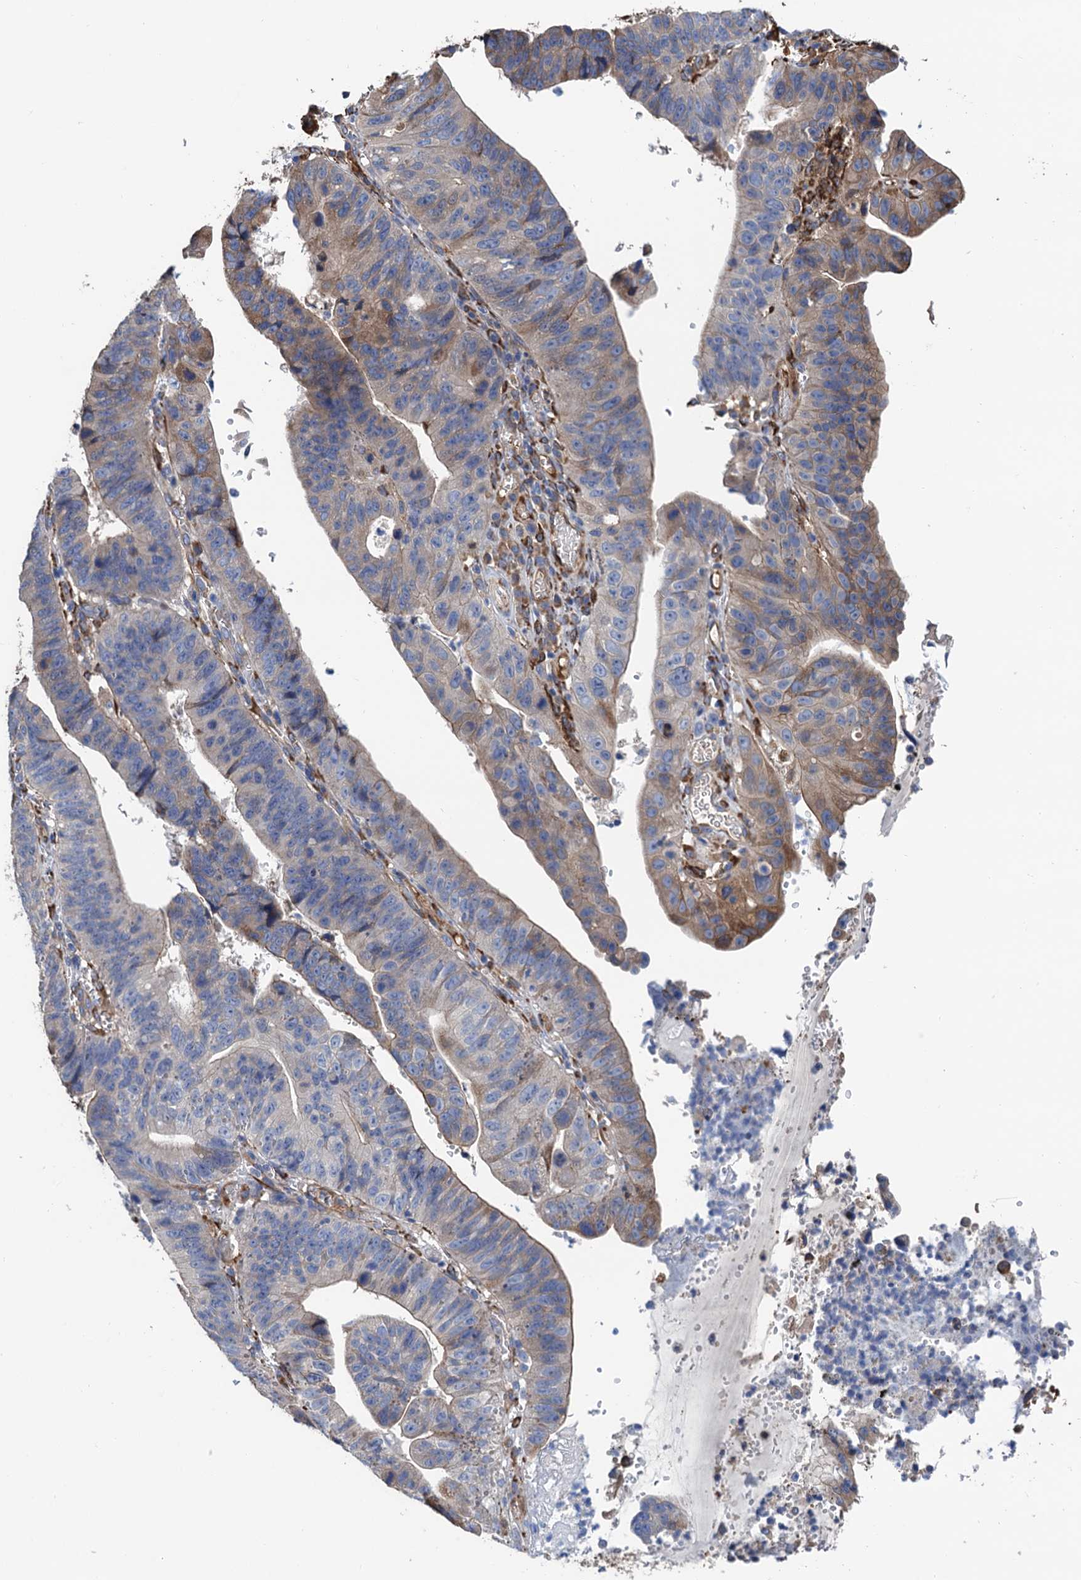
{"staining": {"intensity": "weak", "quantity": "<25%", "location": "cytoplasmic/membranous"}, "tissue": "stomach cancer", "cell_type": "Tumor cells", "image_type": "cancer", "snomed": [{"axis": "morphology", "description": "Adenocarcinoma, NOS"}, {"axis": "topography", "description": "Stomach"}], "caption": "DAB (3,3'-diaminobenzidine) immunohistochemical staining of human adenocarcinoma (stomach) displays no significant expression in tumor cells. (DAB immunohistochemistry, high magnification).", "gene": "CNNM1", "patient": {"sex": "male", "age": 59}}